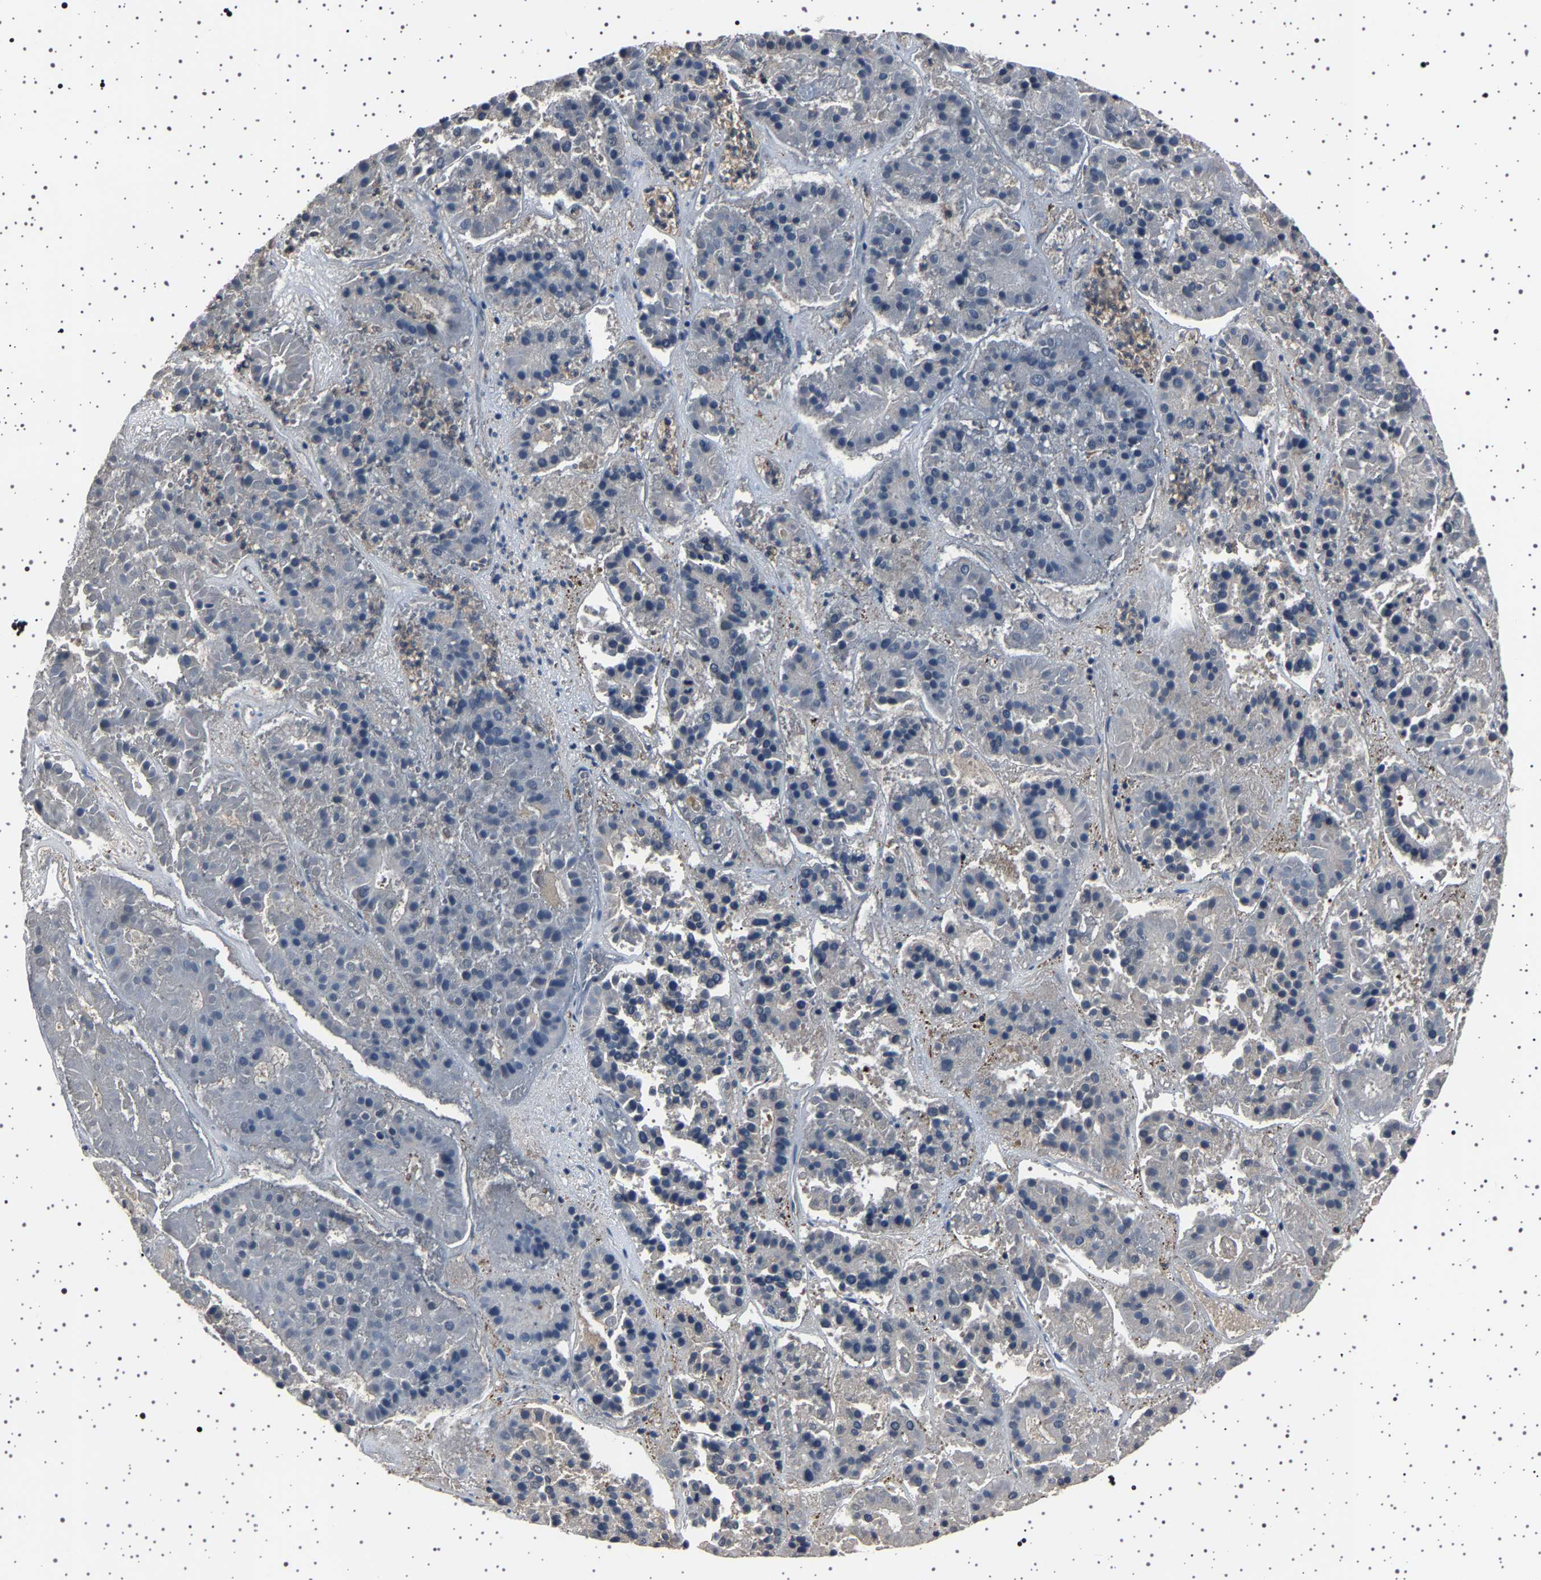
{"staining": {"intensity": "negative", "quantity": "none", "location": "none"}, "tissue": "pancreatic cancer", "cell_type": "Tumor cells", "image_type": "cancer", "snomed": [{"axis": "morphology", "description": "Adenocarcinoma, NOS"}, {"axis": "topography", "description": "Pancreas"}], "caption": "An immunohistochemistry photomicrograph of adenocarcinoma (pancreatic) is shown. There is no staining in tumor cells of adenocarcinoma (pancreatic). (DAB (3,3'-diaminobenzidine) IHC with hematoxylin counter stain).", "gene": "NCKAP1", "patient": {"sex": "male", "age": 50}}